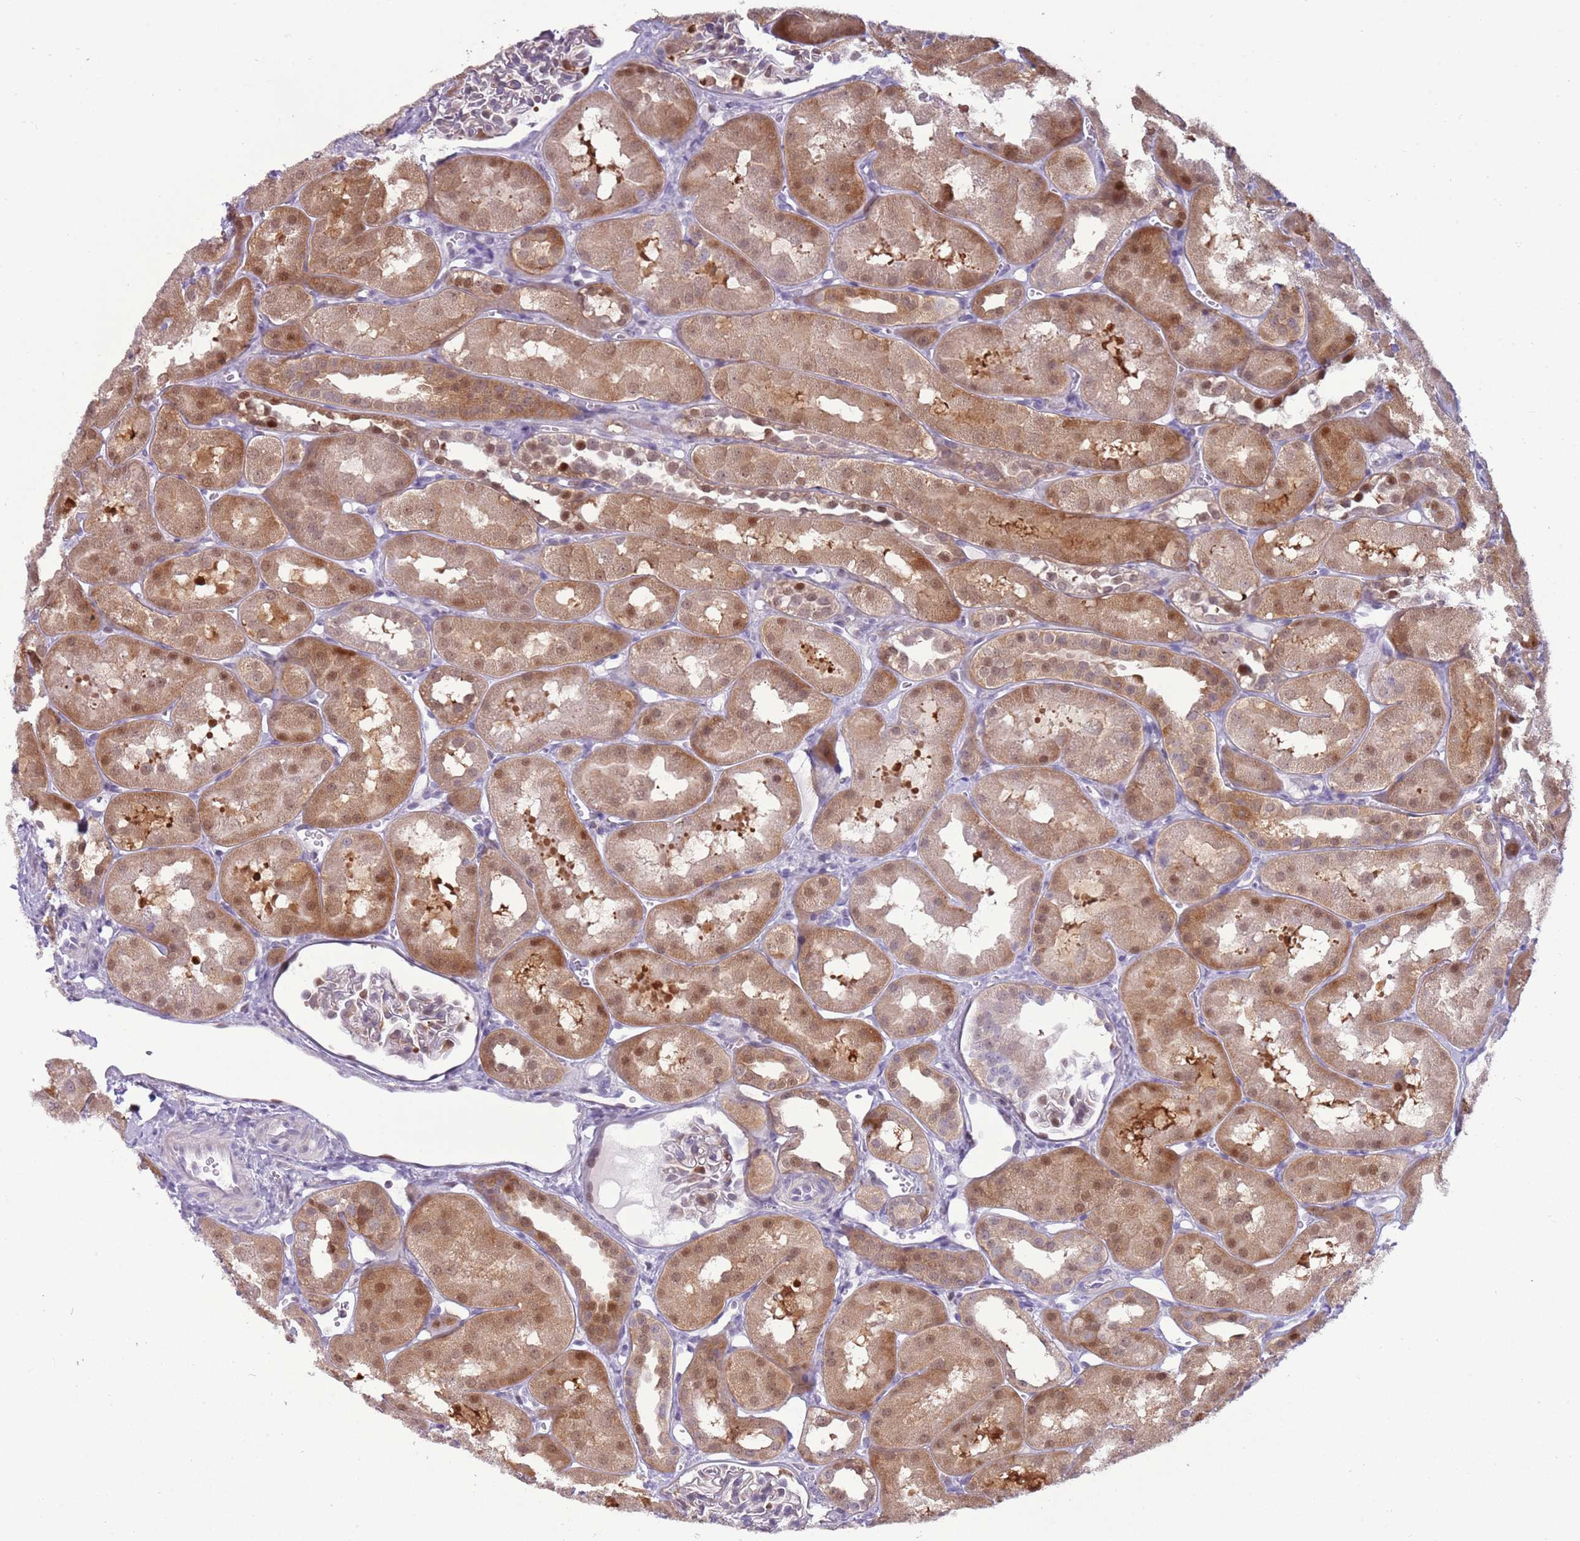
{"staining": {"intensity": "weak", "quantity": "<25%", "location": "cytoplasmic/membranous"}, "tissue": "kidney", "cell_type": "Cells in glomeruli", "image_type": "normal", "snomed": [{"axis": "morphology", "description": "Normal tissue, NOS"}, {"axis": "topography", "description": "Kidney"}, {"axis": "topography", "description": "Urinary bladder"}], "caption": "The immunohistochemistry (IHC) histopathology image has no significant staining in cells in glomeruli of kidney. The staining is performed using DAB brown chromogen with nuclei counter-stained in using hematoxylin.", "gene": "NBPF4", "patient": {"sex": "male", "age": 16}}